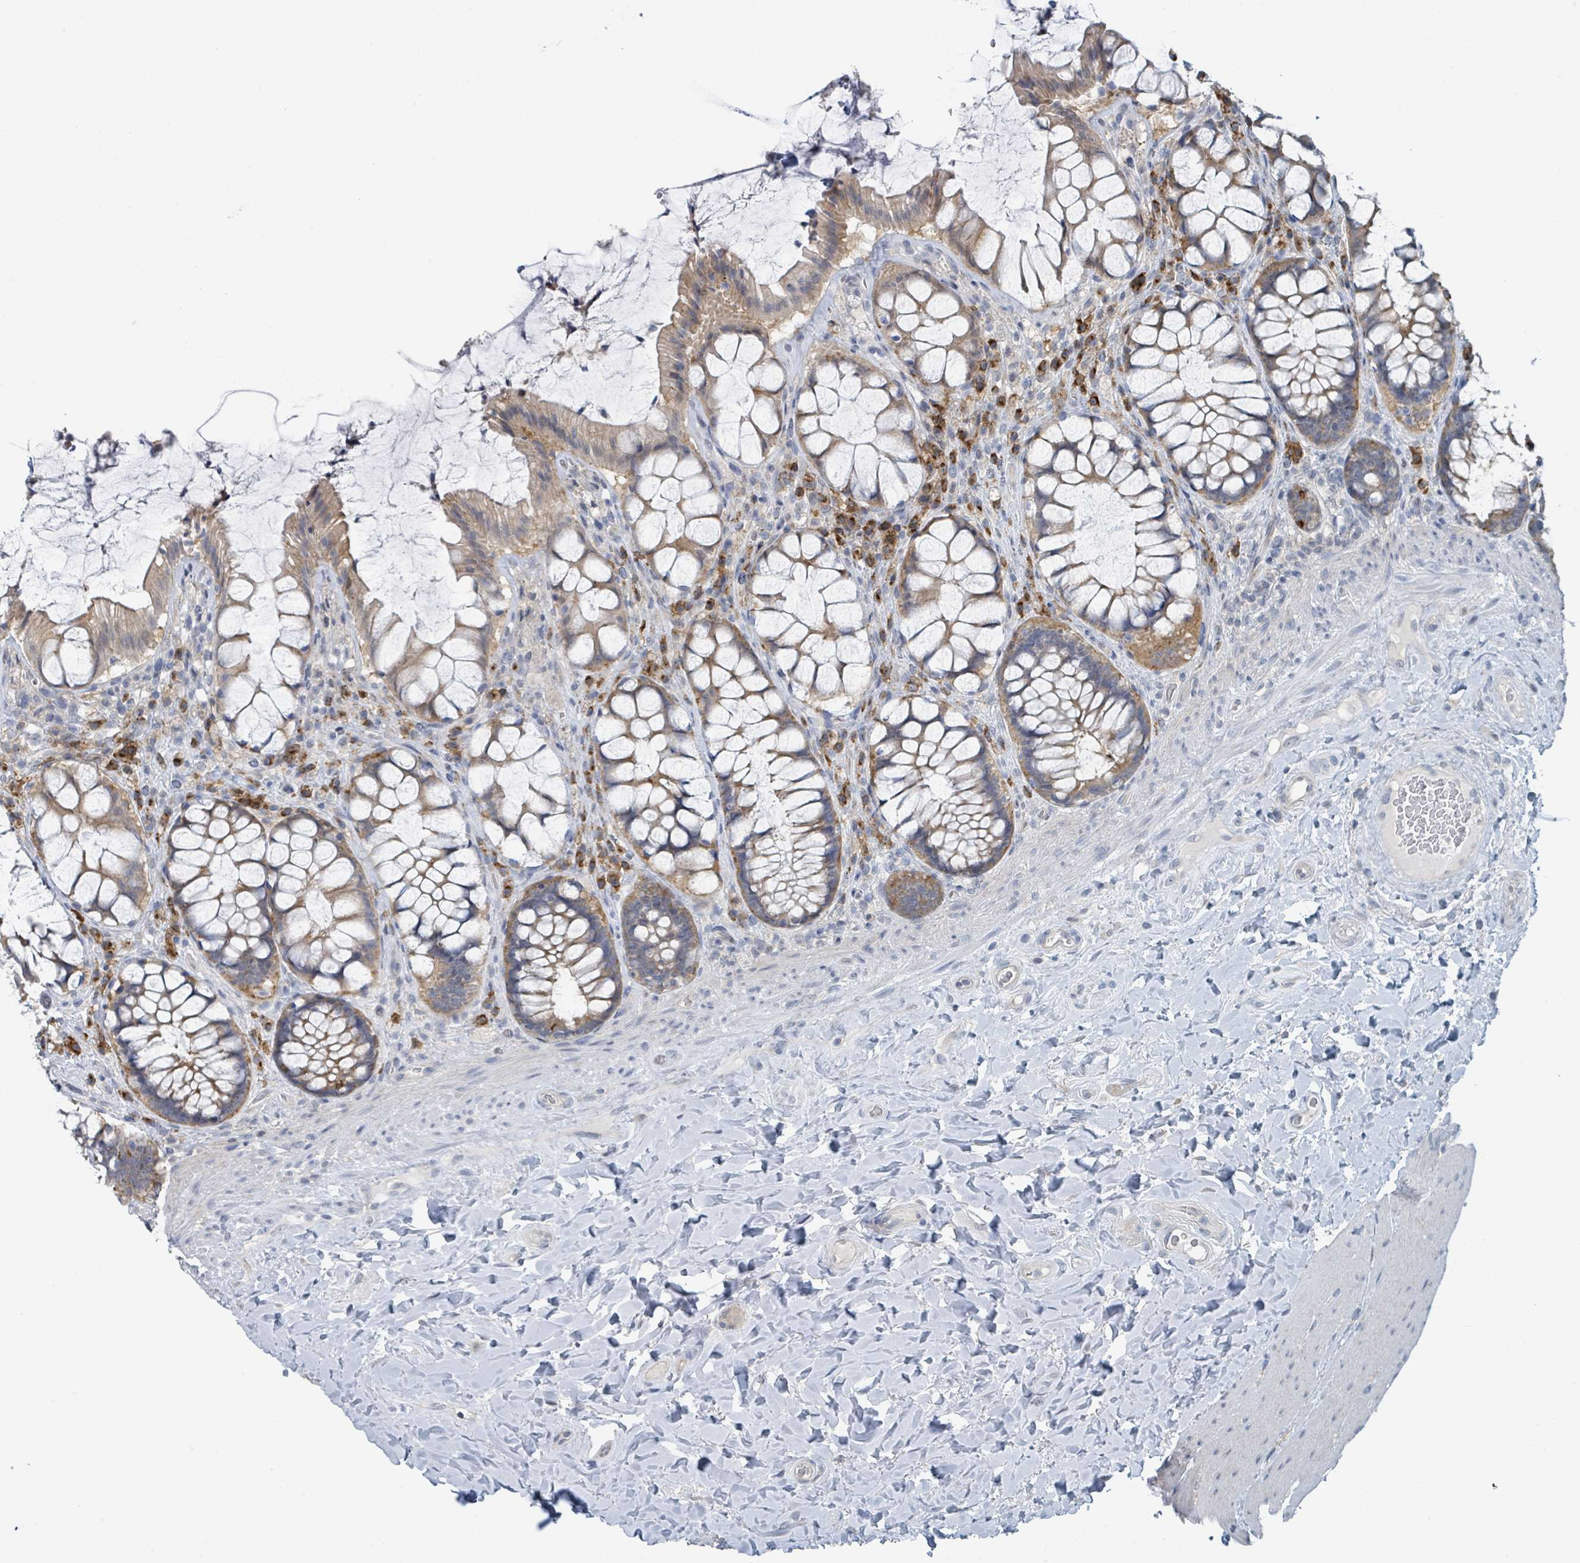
{"staining": {"intensity": "moderate", "quantity": ">75%", "location": "cytoplasmic/membranous"}, "tissue": "rectum", "cell_type": "Glandular cells", "image_type": "normal", "snomed": [{"axis": "morphology", "description": "Normal tissue, NOS"}, {"axis": "topography", "description": "Rectum"}], "caption": "Protein positivity by immunohistochemistry shows moderate cytoplasmic/membranous staining in about >75% of glandular cells in normal rectum. Nuclei are stained in blue.", "gene": "ANKRD55", "patient": {"sex": "female", "age": 58}}